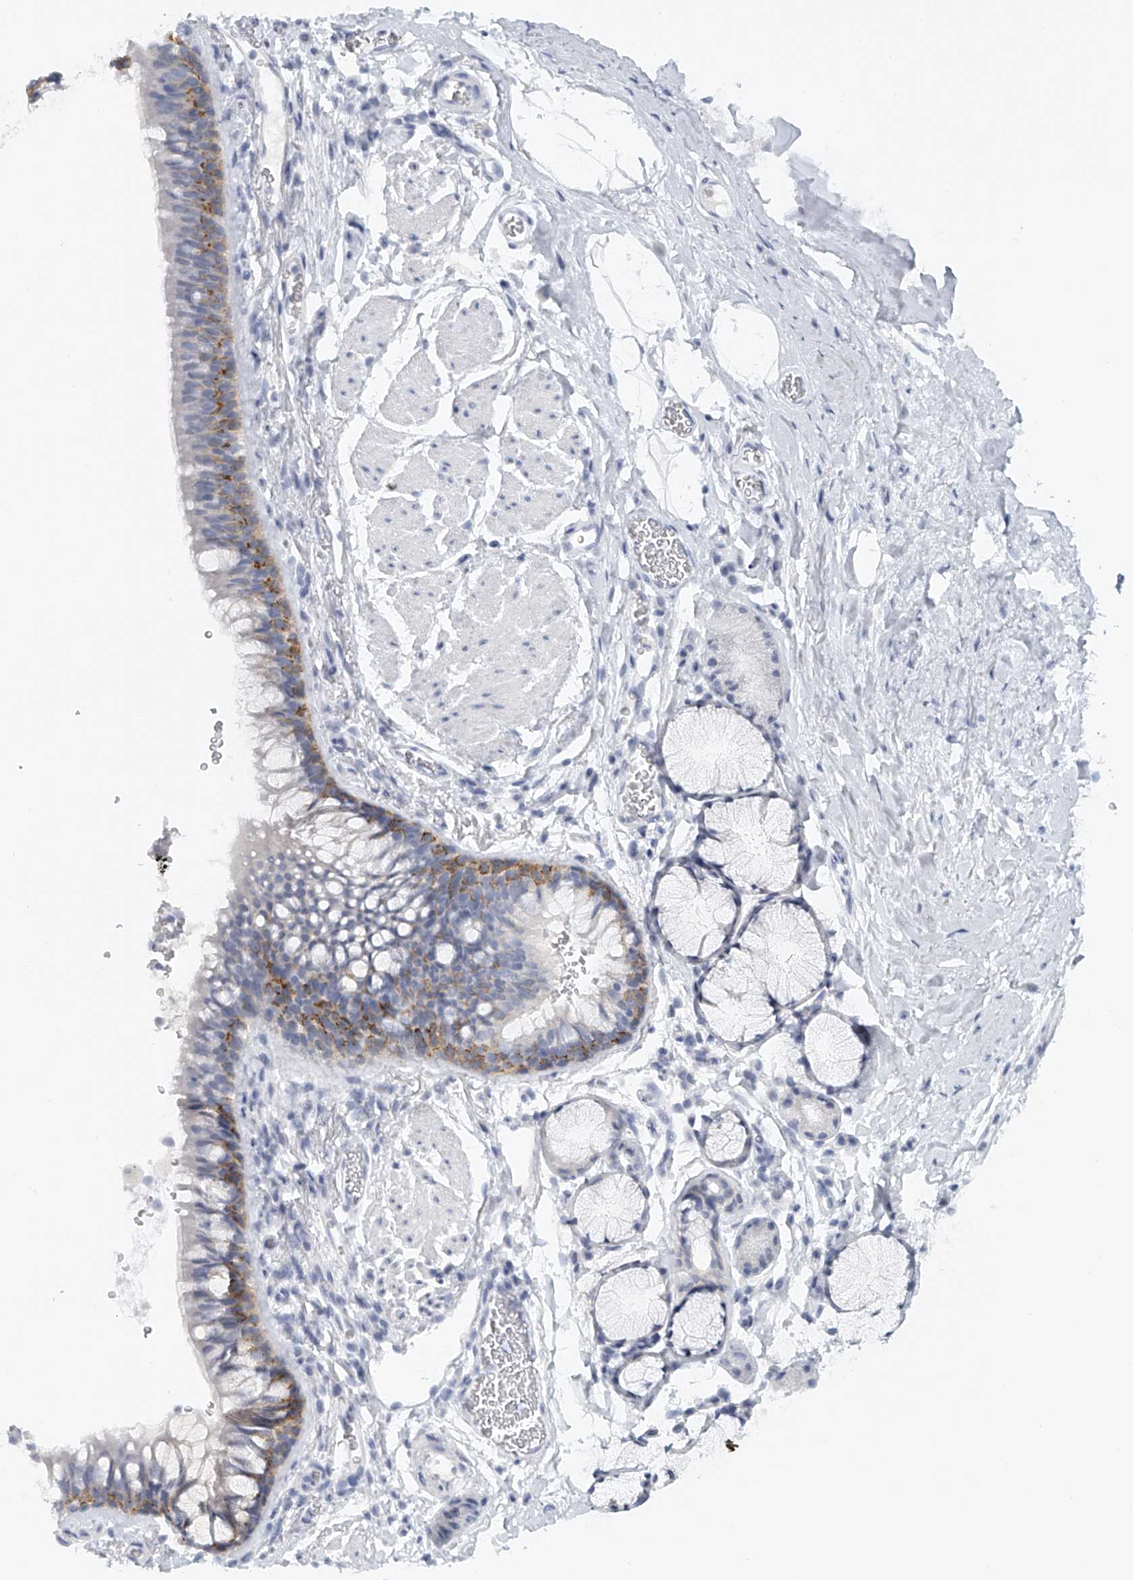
{"staining": {"intensity": "moderate", "quantity": "<25%", "location": "cytoplasmic/membranous"}, "tissue": "bronchus", "cell_type": "Respiratory epithelial cells", "image_type": "normal", "snomed": [{"axis": "morphology", "description": "Normal tissue, NOS"}, {"axis": "topography", "description": "Cartilage tissue"}, {"axis": "topography", "description": "Bronchus"}], "caption": "Normal bronchus reveals moderate cytoplasmic/membranous expression in about <25% of respiratory epithelial cells, visualized by immunohistochemistry. Nuclei are stained in blue.", "gene": "FAT2", "patient": {"sex": "female", "age": 53}}